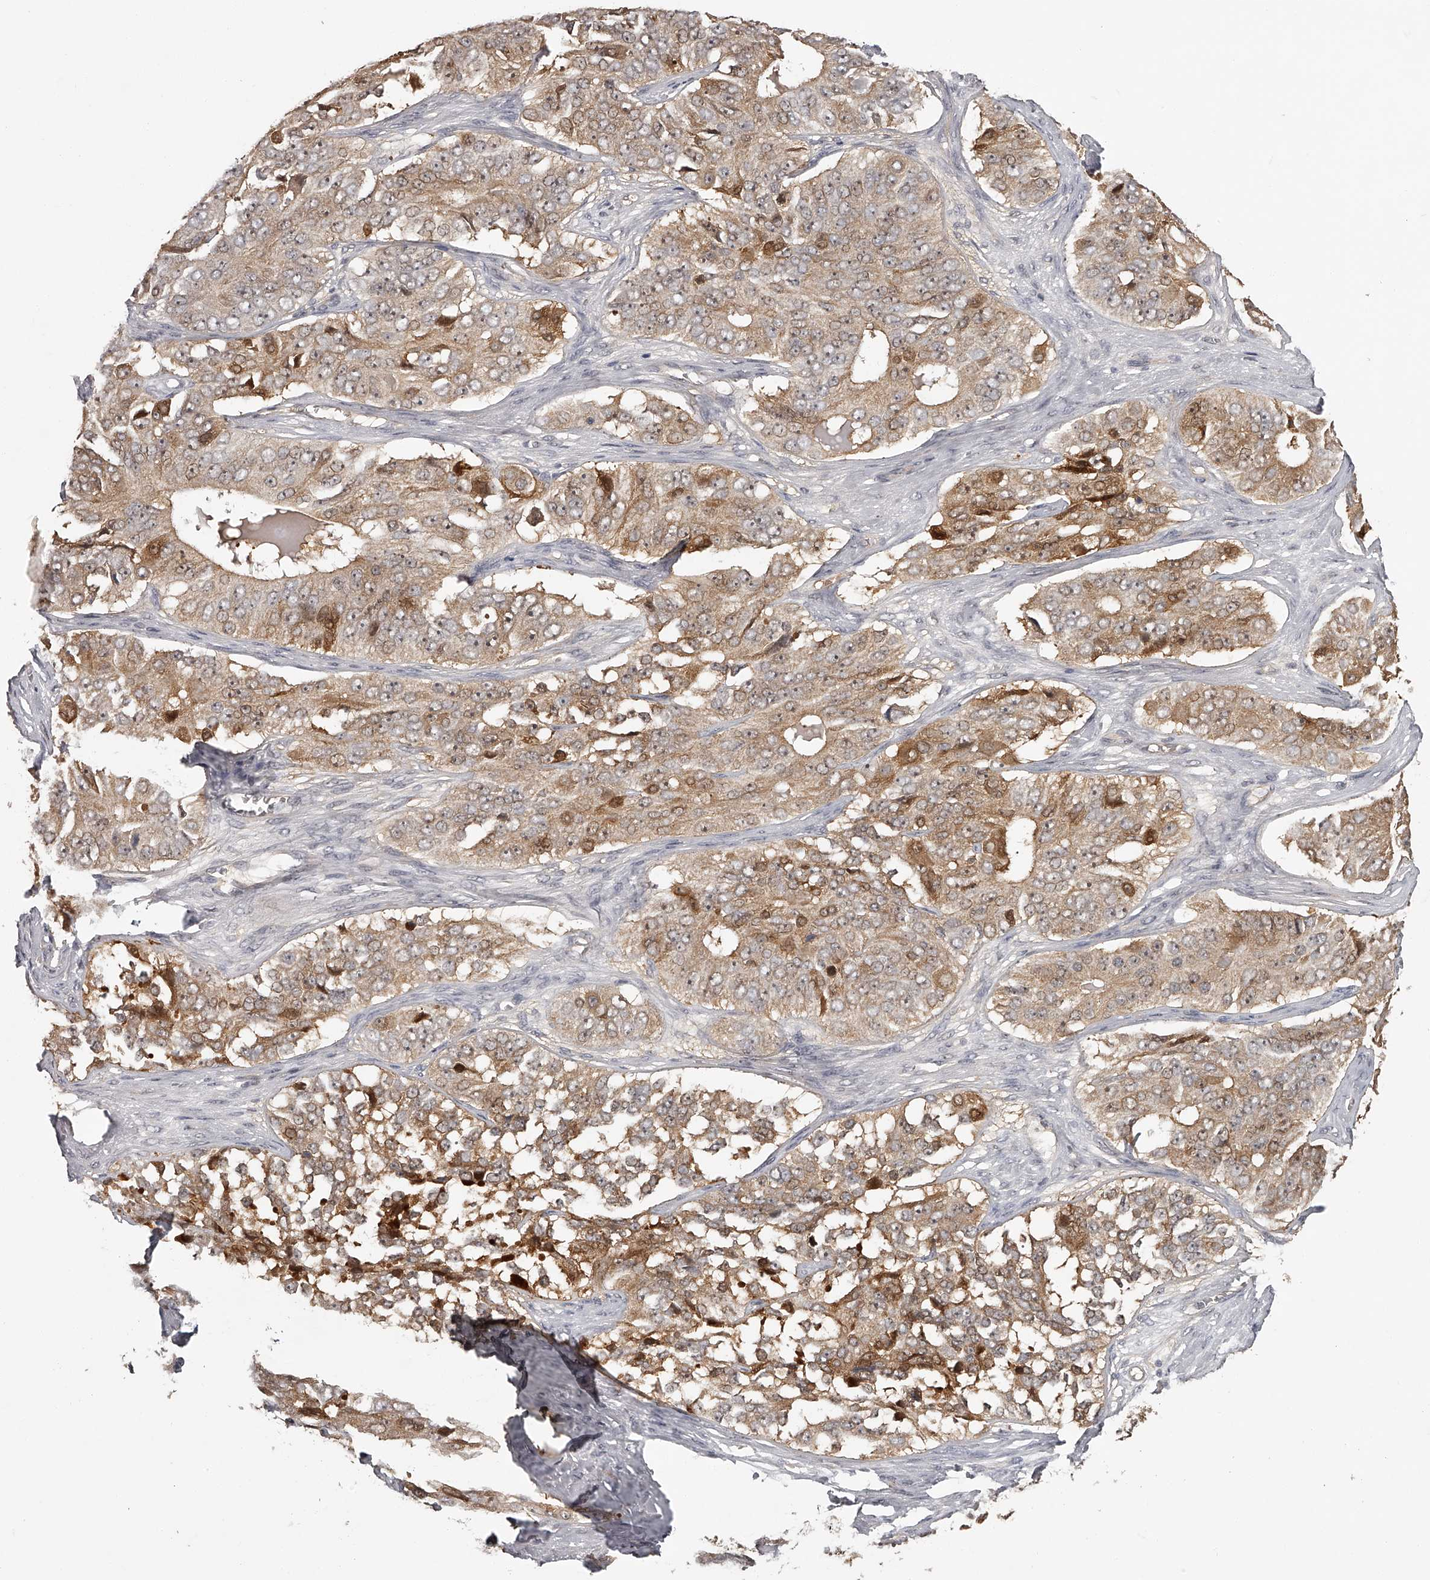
{"staining": {"intensity": "moderate", "quantity": ">75%", "location": "cytoplasmic/membranous"}, "tissue": "ovarian cancer", "cell_type": "Tumor cells", "image_type": "cancer", "snomed": [{"axis": "morphology", "description": "Carcinoma, endometroid"}, {"axis": "topography", "description": "Ovary"}], "caption": "This micrograph demonstrates immunohistochemistry staining of ovarian cancer (endometroid carcinoma), with medium moderate cytoplasmic/membranous staining in about >75% of tumor cells.", "gene": "GGCT", "patient": {"sex": "female", "age": 51}}